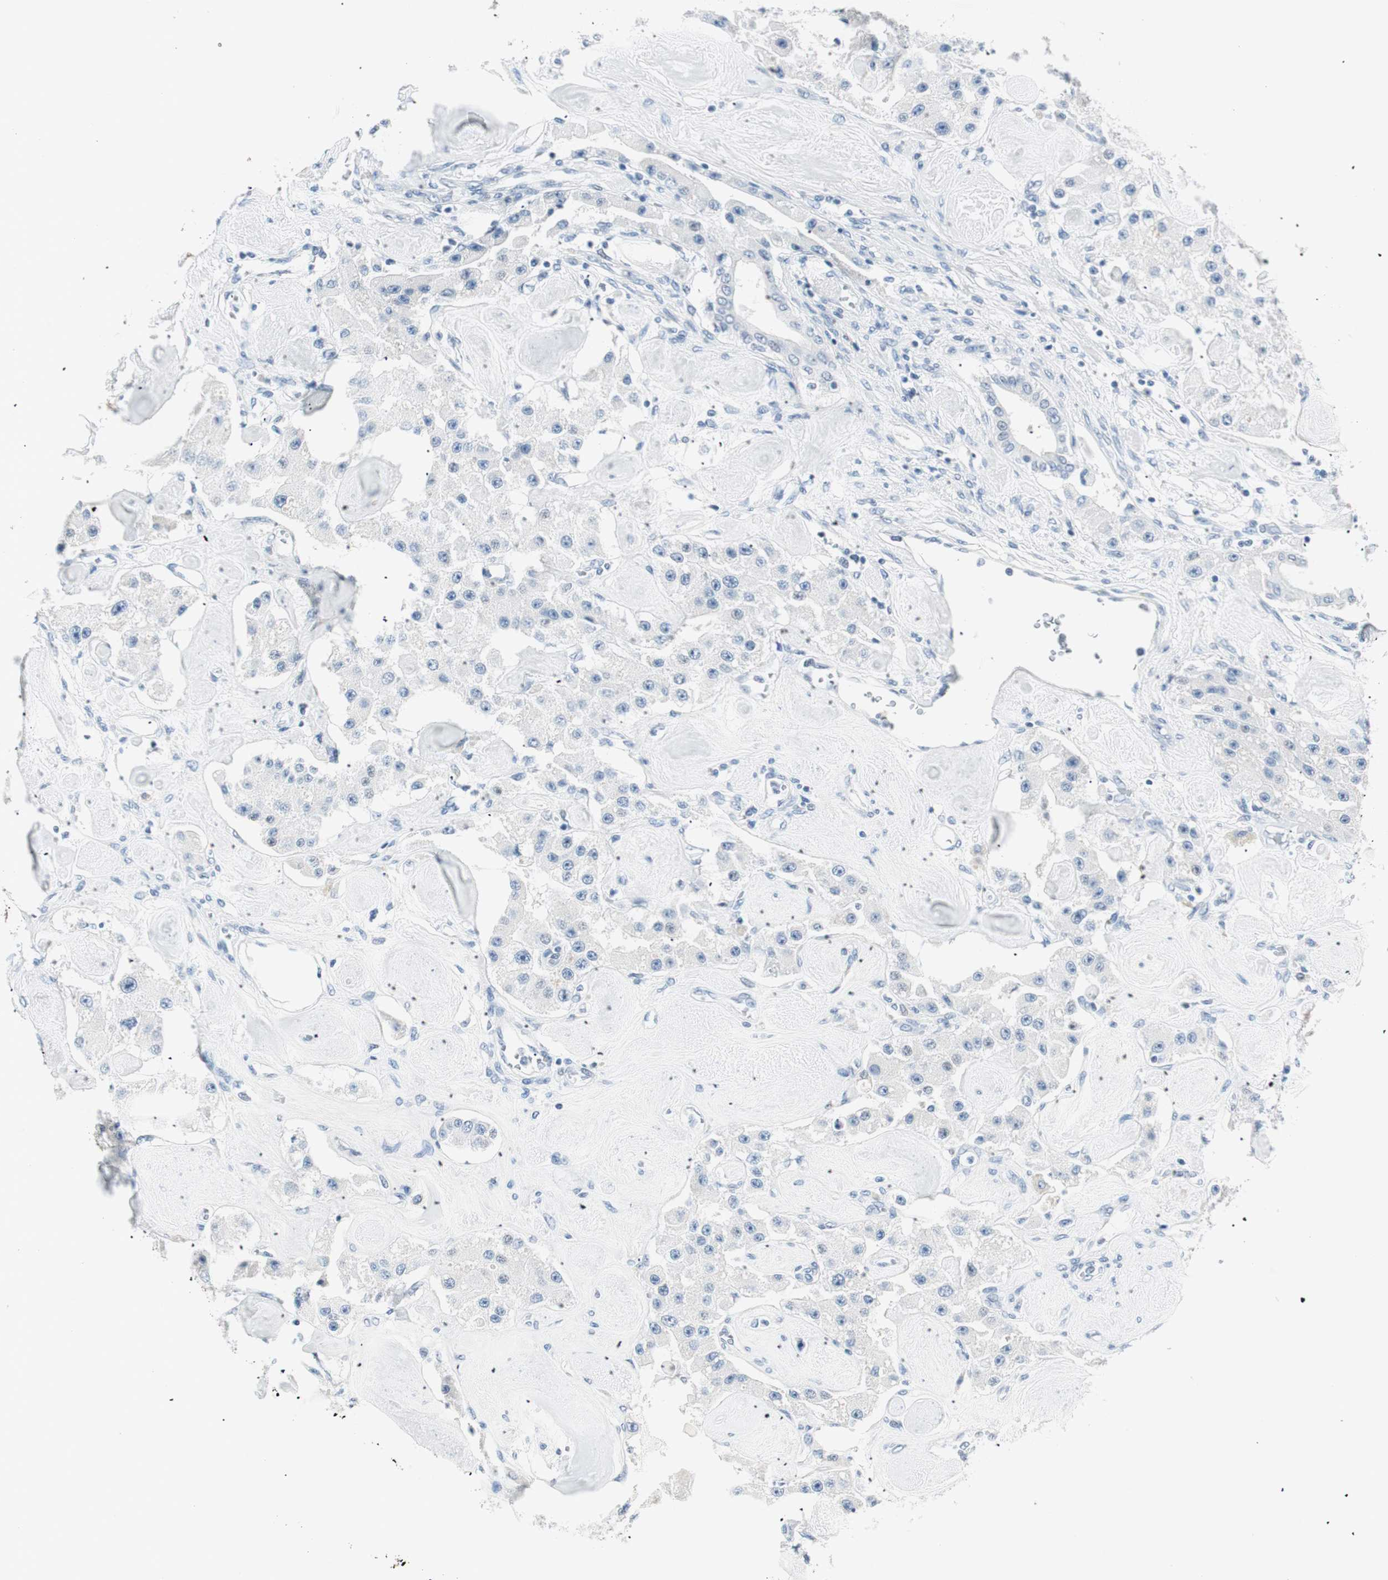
{"staining": {"intensity": "negative", "quantity": "none", "location": "none"}, "tissue": "carcinoid", "cell_type": "Tumor cells", "image_type": "cancer", "snomed": [{"axis": "morphology", "description": "Carcinoid, malignant, NOS"}, {"axis": "topography", "description": "Pancreas"}], "caption": "Tumor cells are negative for protein expression in human carcinoid (malignant). (Immunohistochemistry (ihc), brightfield microscopy, high magnification).", "gene": "HOXB13", "patient": {"sex": "male", "age": 41}}